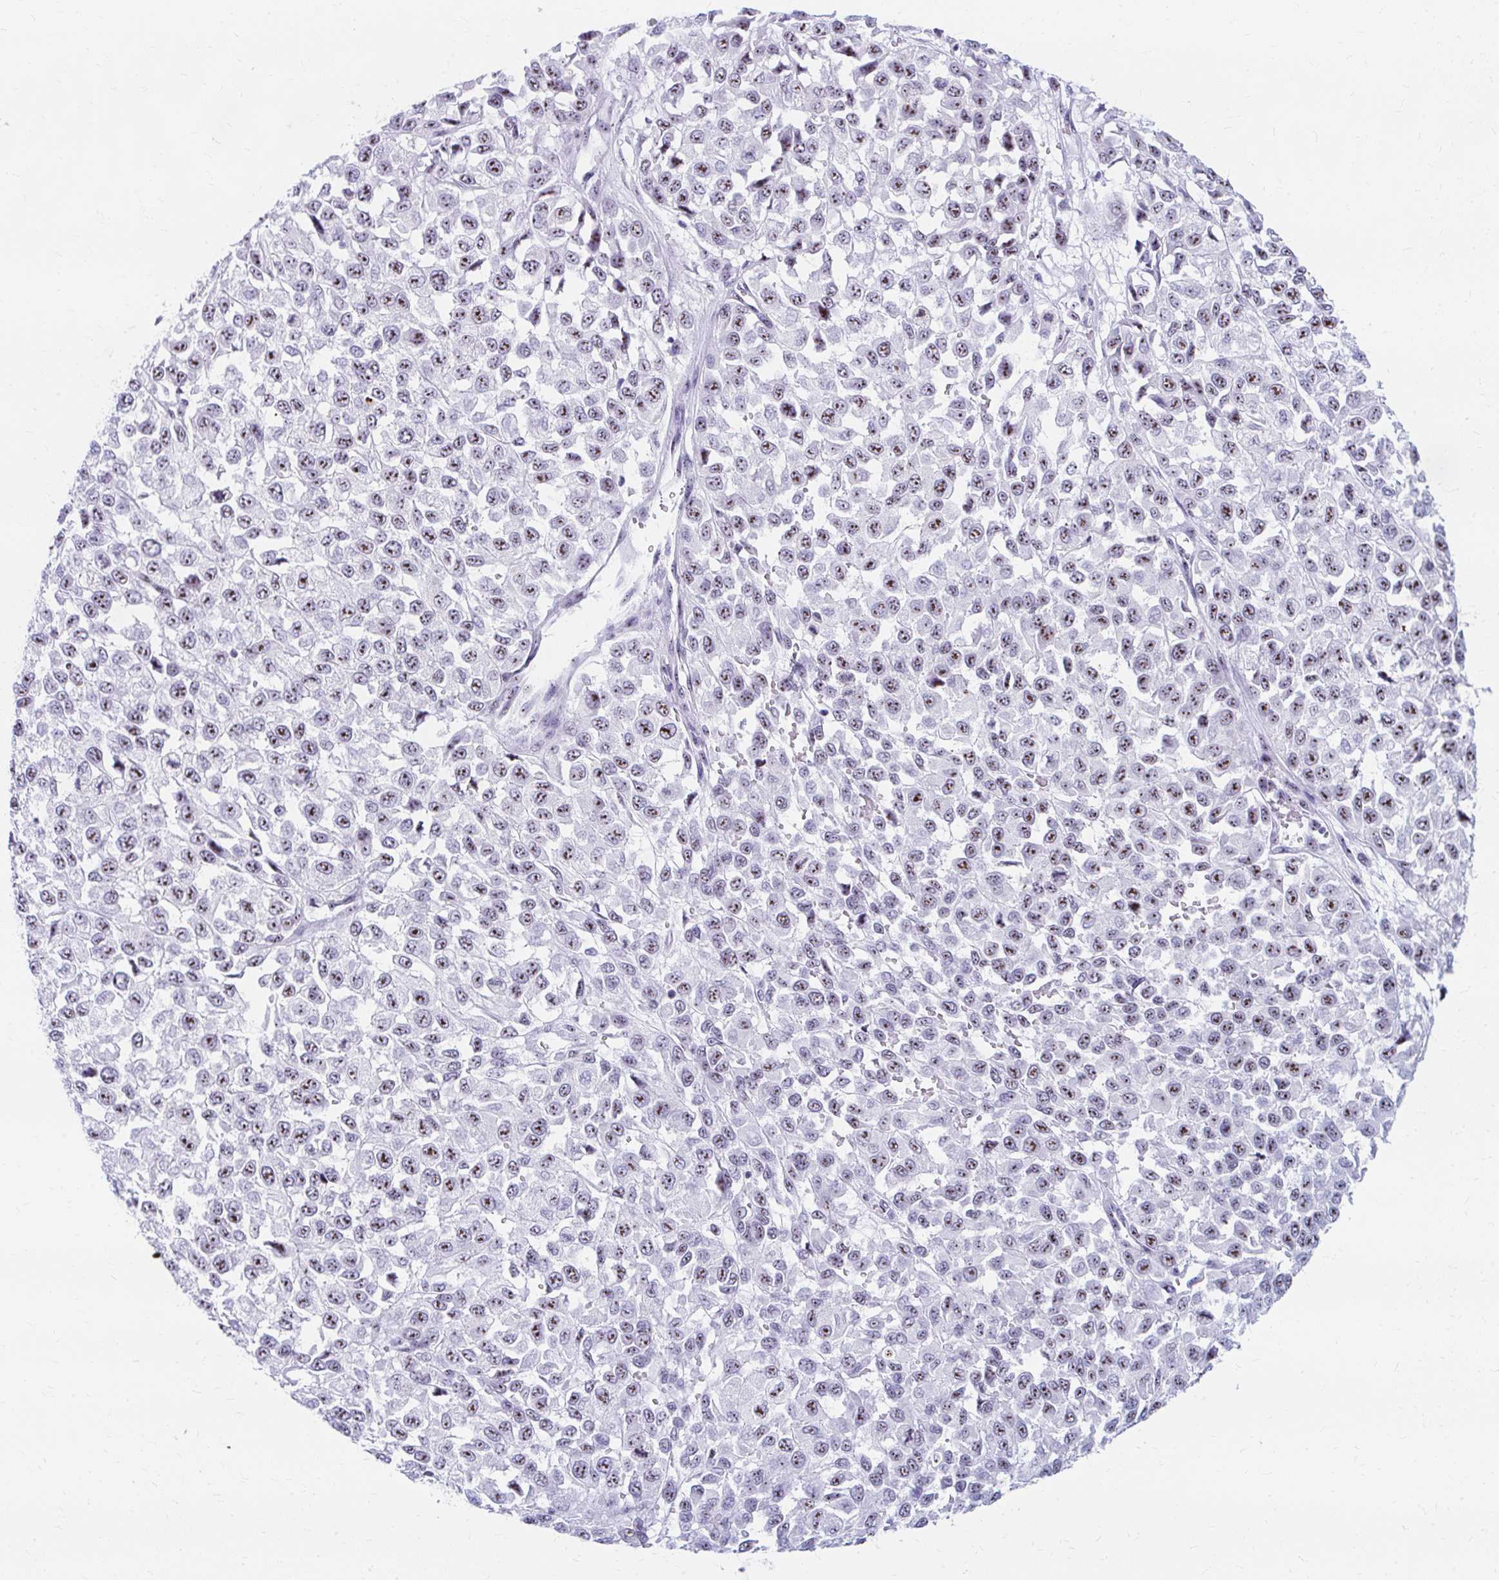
{"staining": {"intensity": "moderate", "quantity": ">75%", "location": "nuclear"}, "tissue": "melanoma", "cell_type": "Tumor cells", "image_type": "cancer", "snomed": [{"axis": "morphology", "description": "Malignant melanoma, NOS"}, {"axis": "topography", "description": "Skin"}], "caption": "Moderate nuclear protein positivity is present in about >75% of tumor cells in malignant melanoma. Ihc stains the protein of interest in brown and the nuclei are stained blue.", "gene": "FTSJ3", "patient": {"sex": "male", "age": 62}}